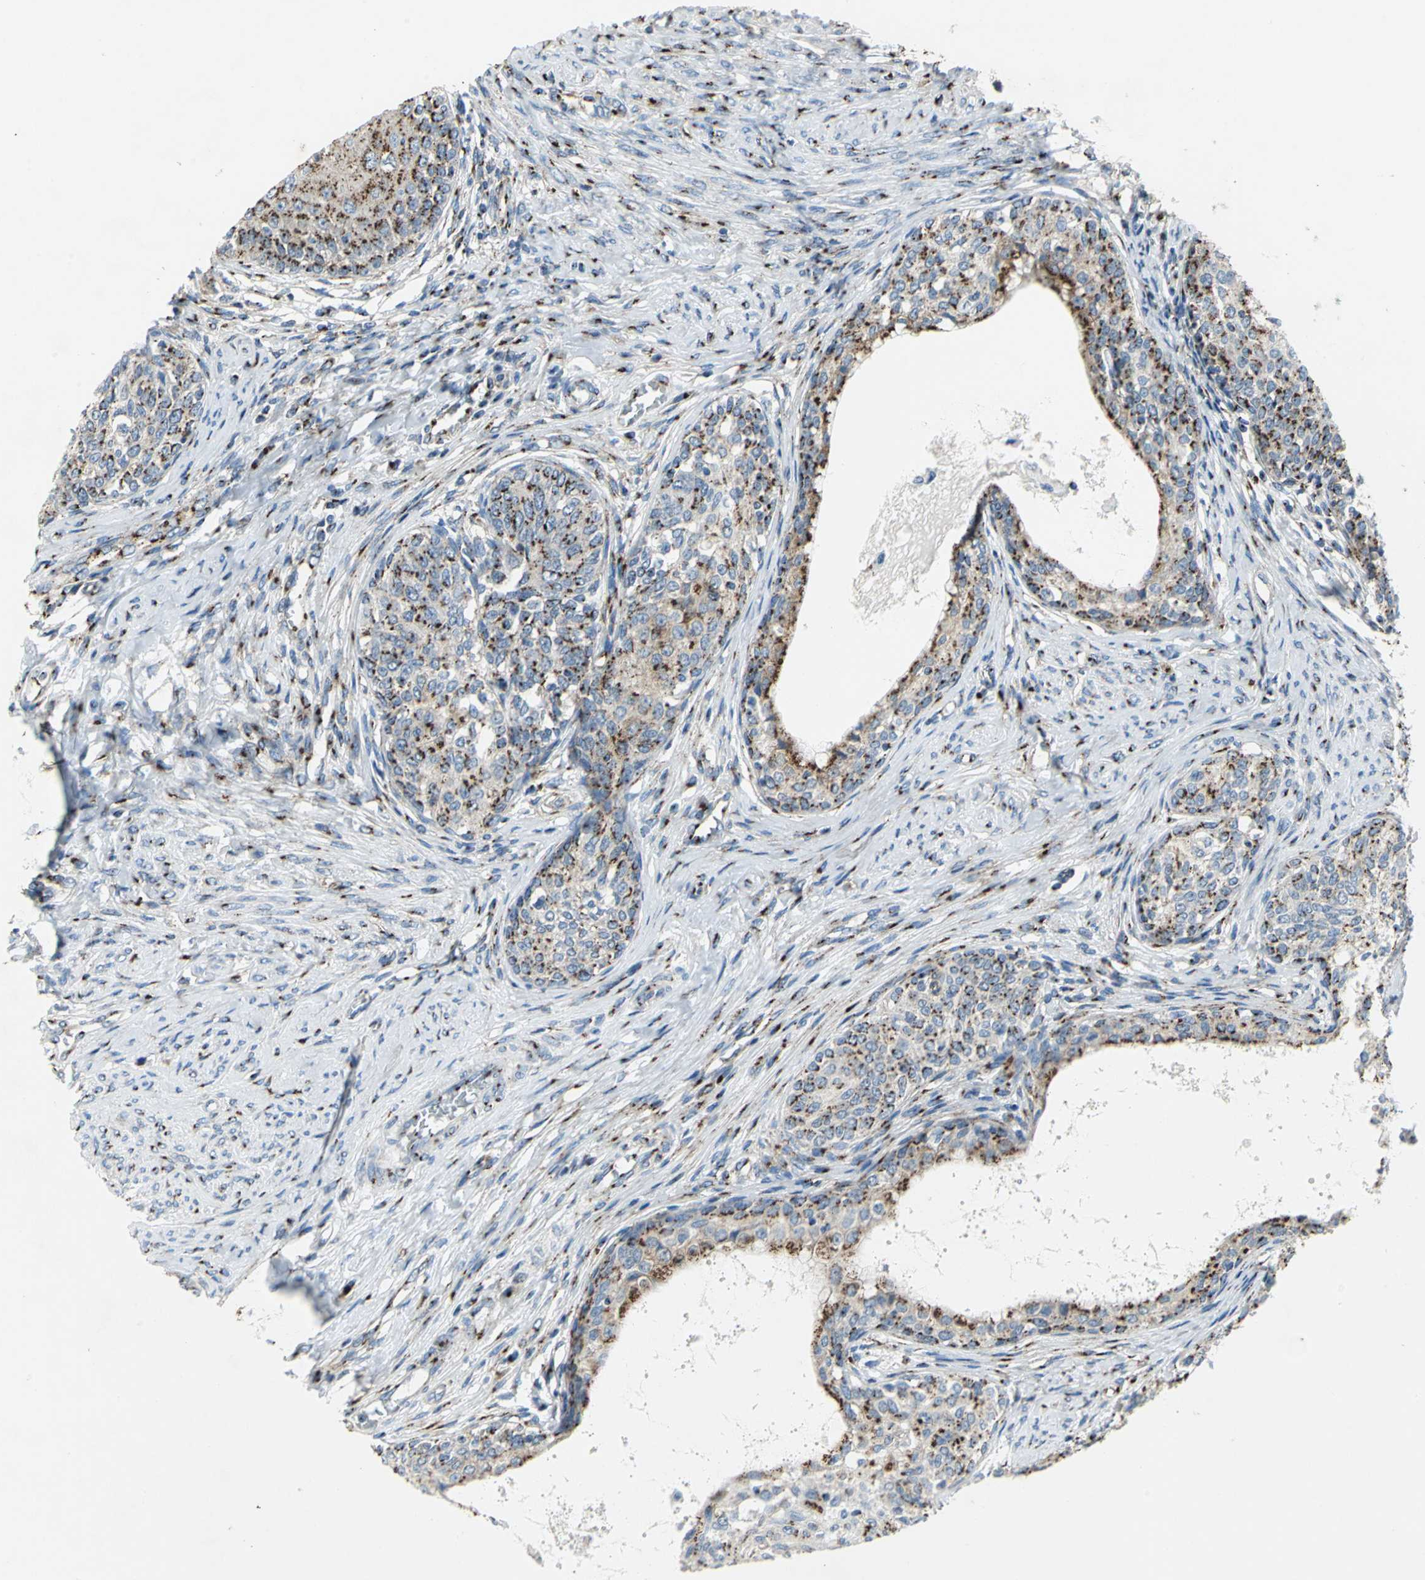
{"staining": {"intensity": "strong", "quantity": ">75%", "location": "cytoplasmic/membranous"}, "tissue": "cervical cancer", "cell_type": "Tumor cells", "image_type": "cancer", "snomed": [{"axis": "morphology", "description": "Squamous cell carcinoma, NOS"}, {"axis": "morphology", "description": "Adenocarcinoma, NOS"}, {"axis": "topography", "description": "Cervix"}], "caption": "DAB immunohistochemical staining of cervical cancer displays strong cytoplasmic/membranous protein expression in about >75% of tumor cells. The protein is shown in brown color, while the nuclei are stained blue.", "gene": "GPR3", "patient": {"sex": "female", "age": 52}}